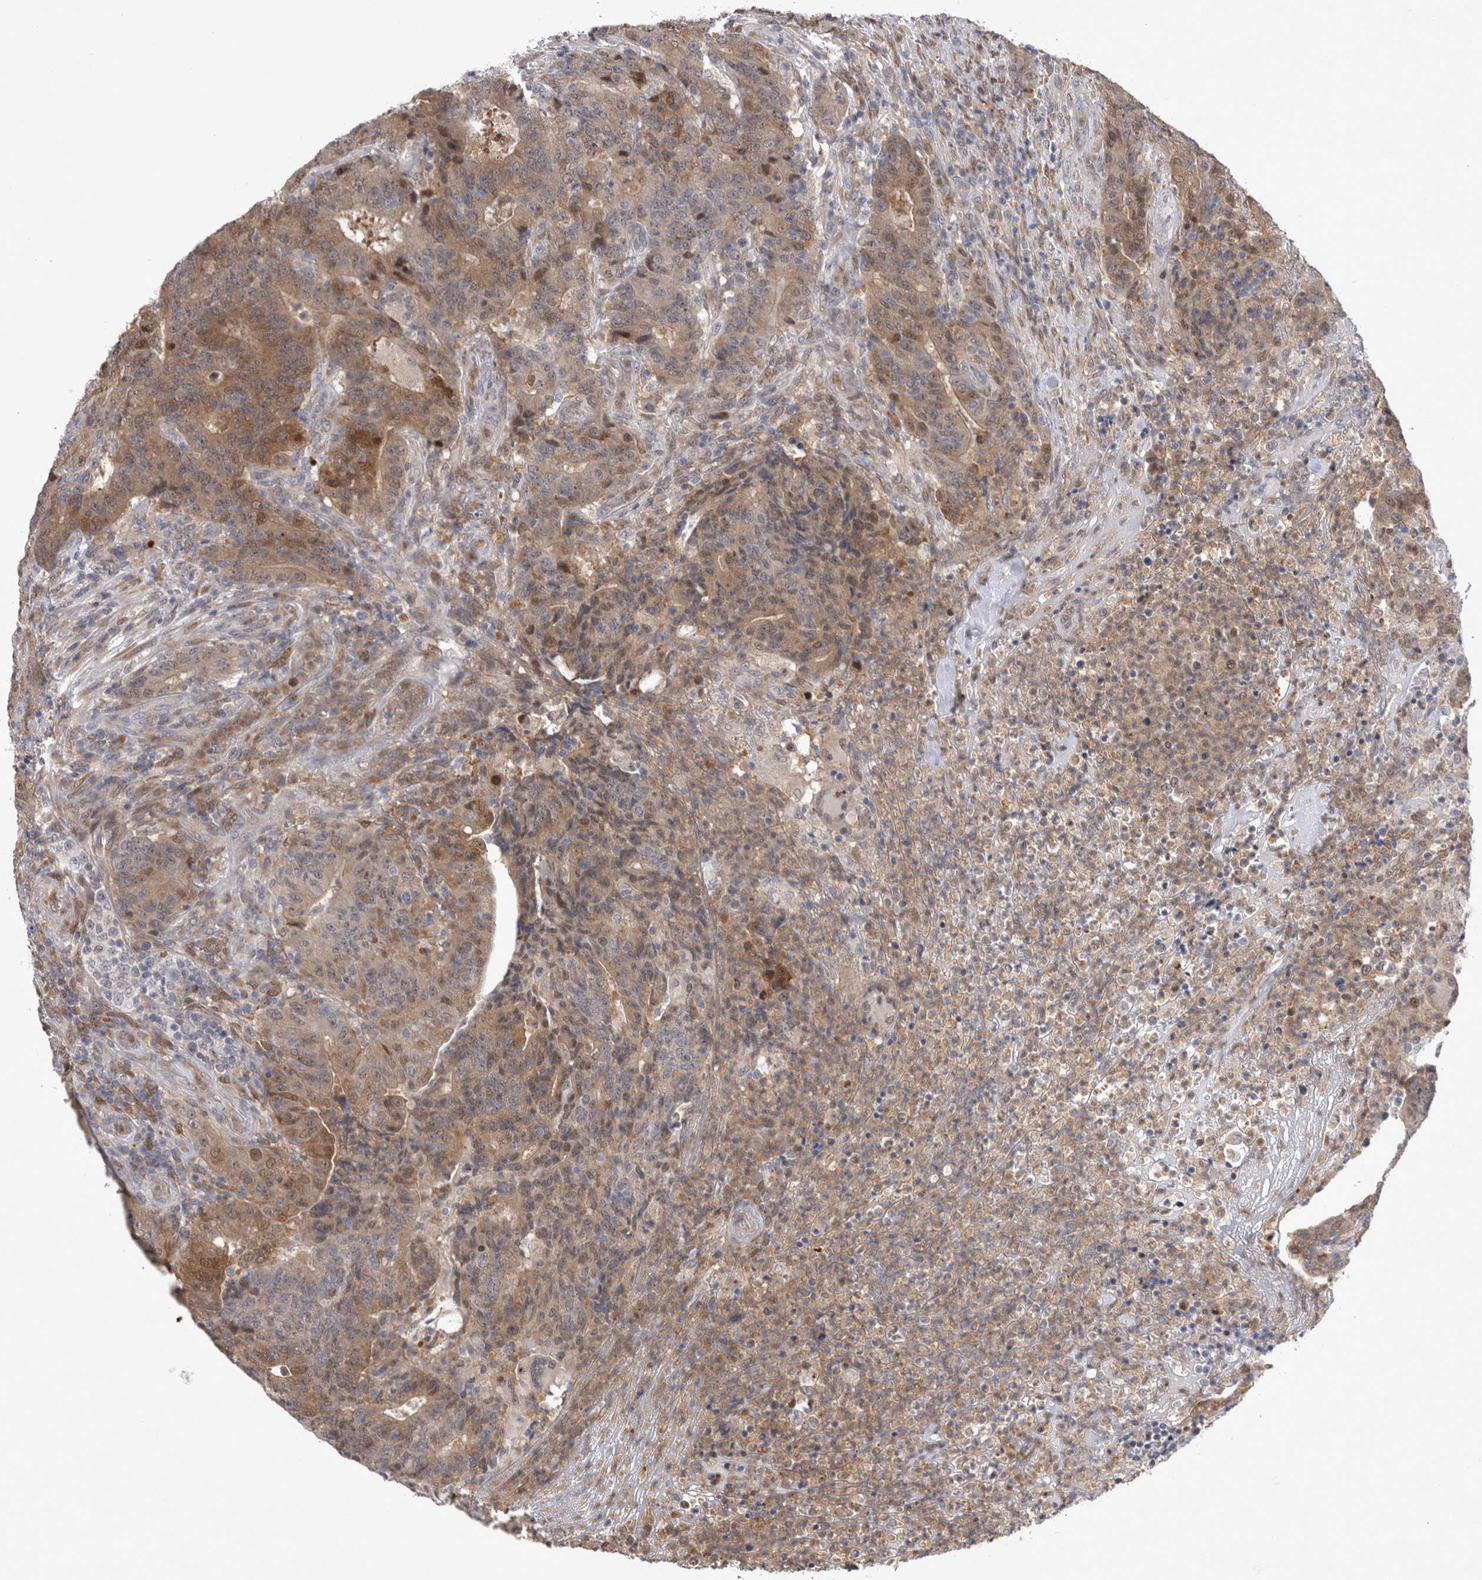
{"staining": {"intensity": "moderate", "quantity": ">75%", "location": "cytoplasmic/membranous"}, "tissue": "colorectal cancer", "cell_type": "Tumor cells", "image_type": "cancer", "snomed": [{"axis": "morphology", "description": "Normal tissue, NOS"}, {"axis": "morphology", "description": "Adenocarcinoma, NOS"}, {"axis": "topography", "description": "Colon"}], "caption": "Moderate cytoplasmic/membranous positivity is present in about >75% of tumor cells in colorectal cancer (adenocarcinoma). The staining was performed using DAB (3,3'-diaminobenzidine) to visualize the protein expression in brown, while the nuclei were stained in blue with hematoxylin (Magnification: 20x).", "gene": "CHIC2", "patient": {"sex": "female", "age": 75}}